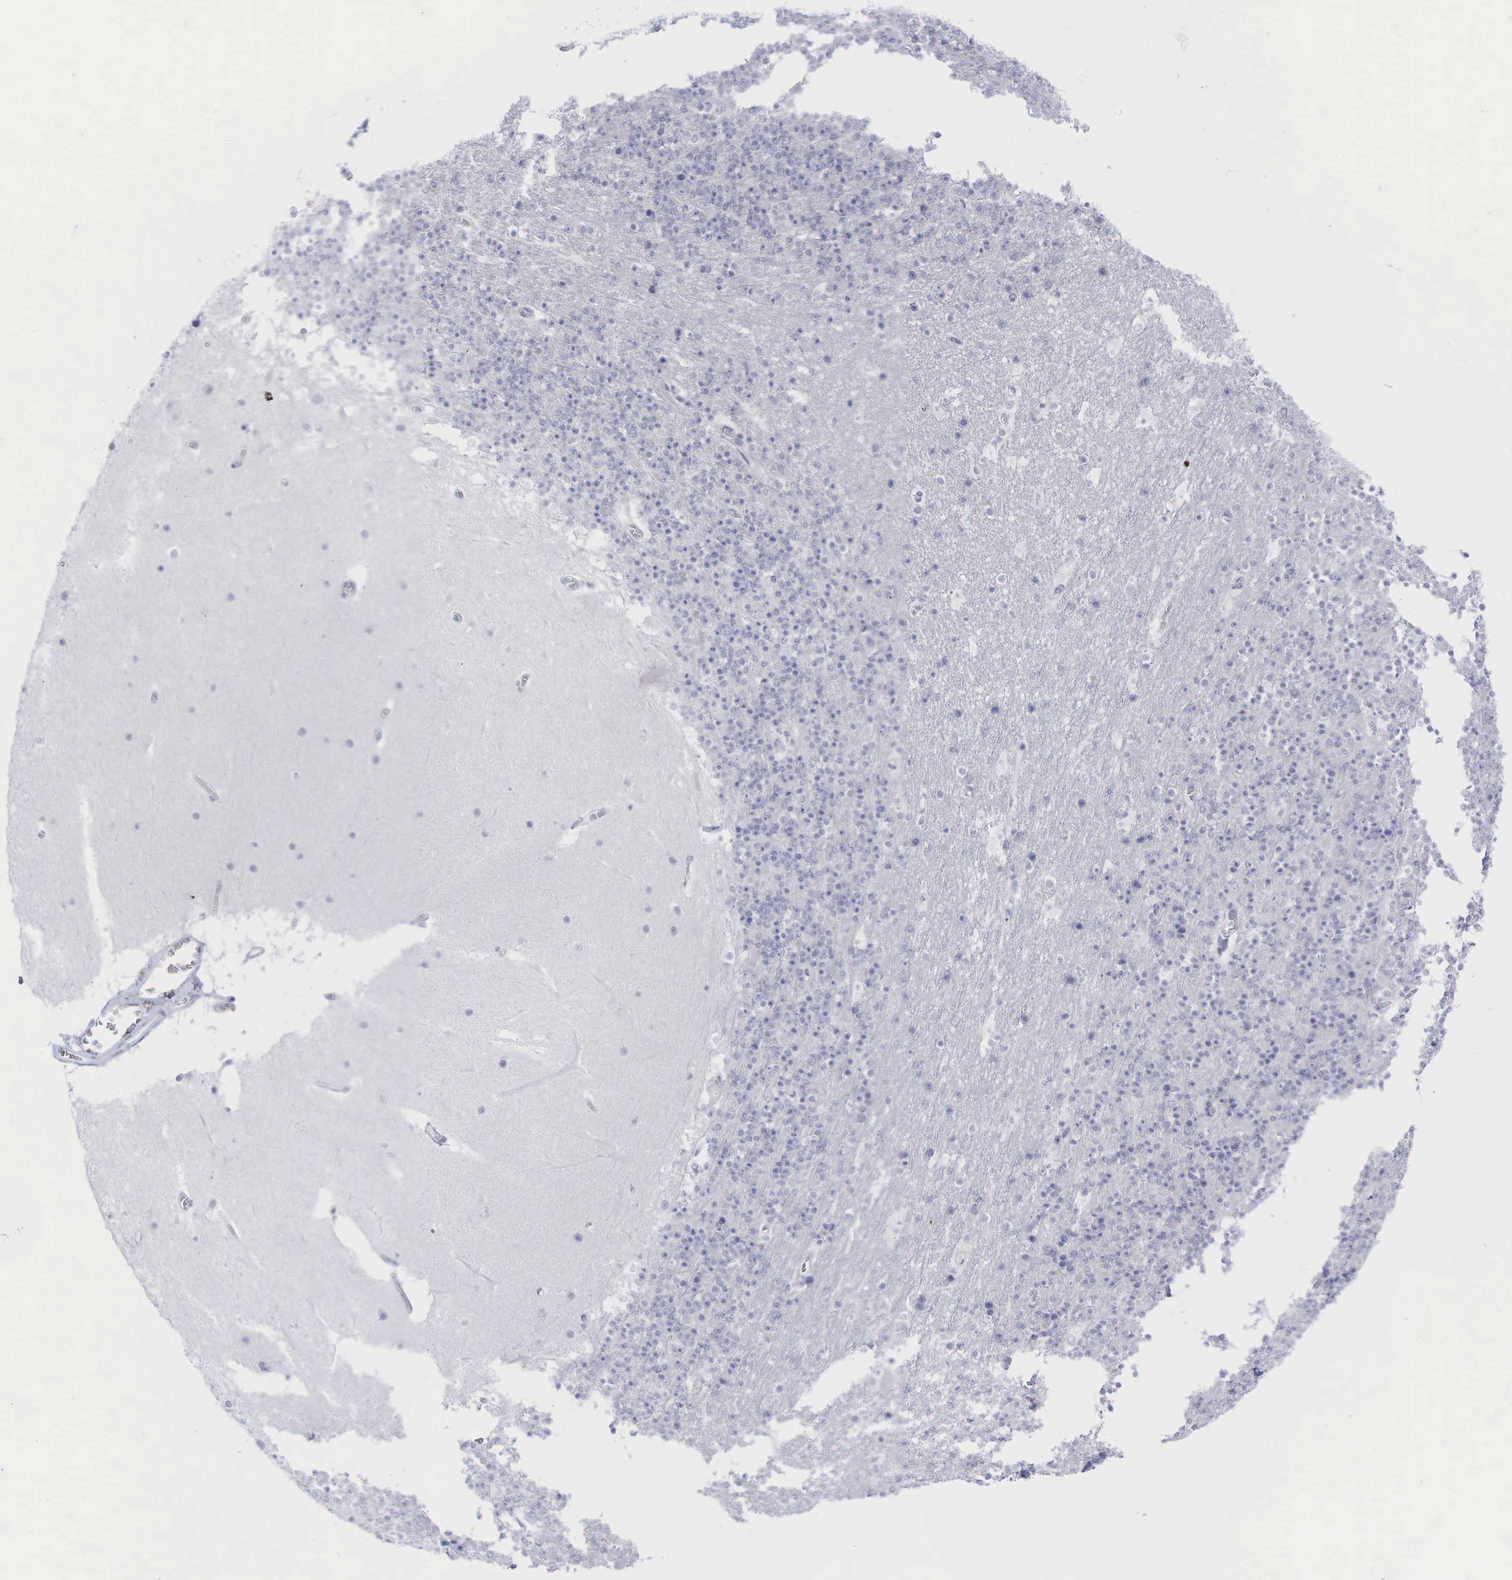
{"staining": {"intensity": "negative", "quantity": "none", "location": "none"}, "tissue": "cerebellum", "cell_type": "Cells in granular layer", "image_type": "normal", "snomed": [{"axis": "morphology", "description": "Normal tissue, NOS"}, {"axis": "topography", "description": "Cerebellum"}], "caption": "DAB immunohistochemical staining of benign human cerebellum shows no significant positivity in cells in granular layer.", "gene": "AR", "patient": {"sex": "male", "age": 45}}